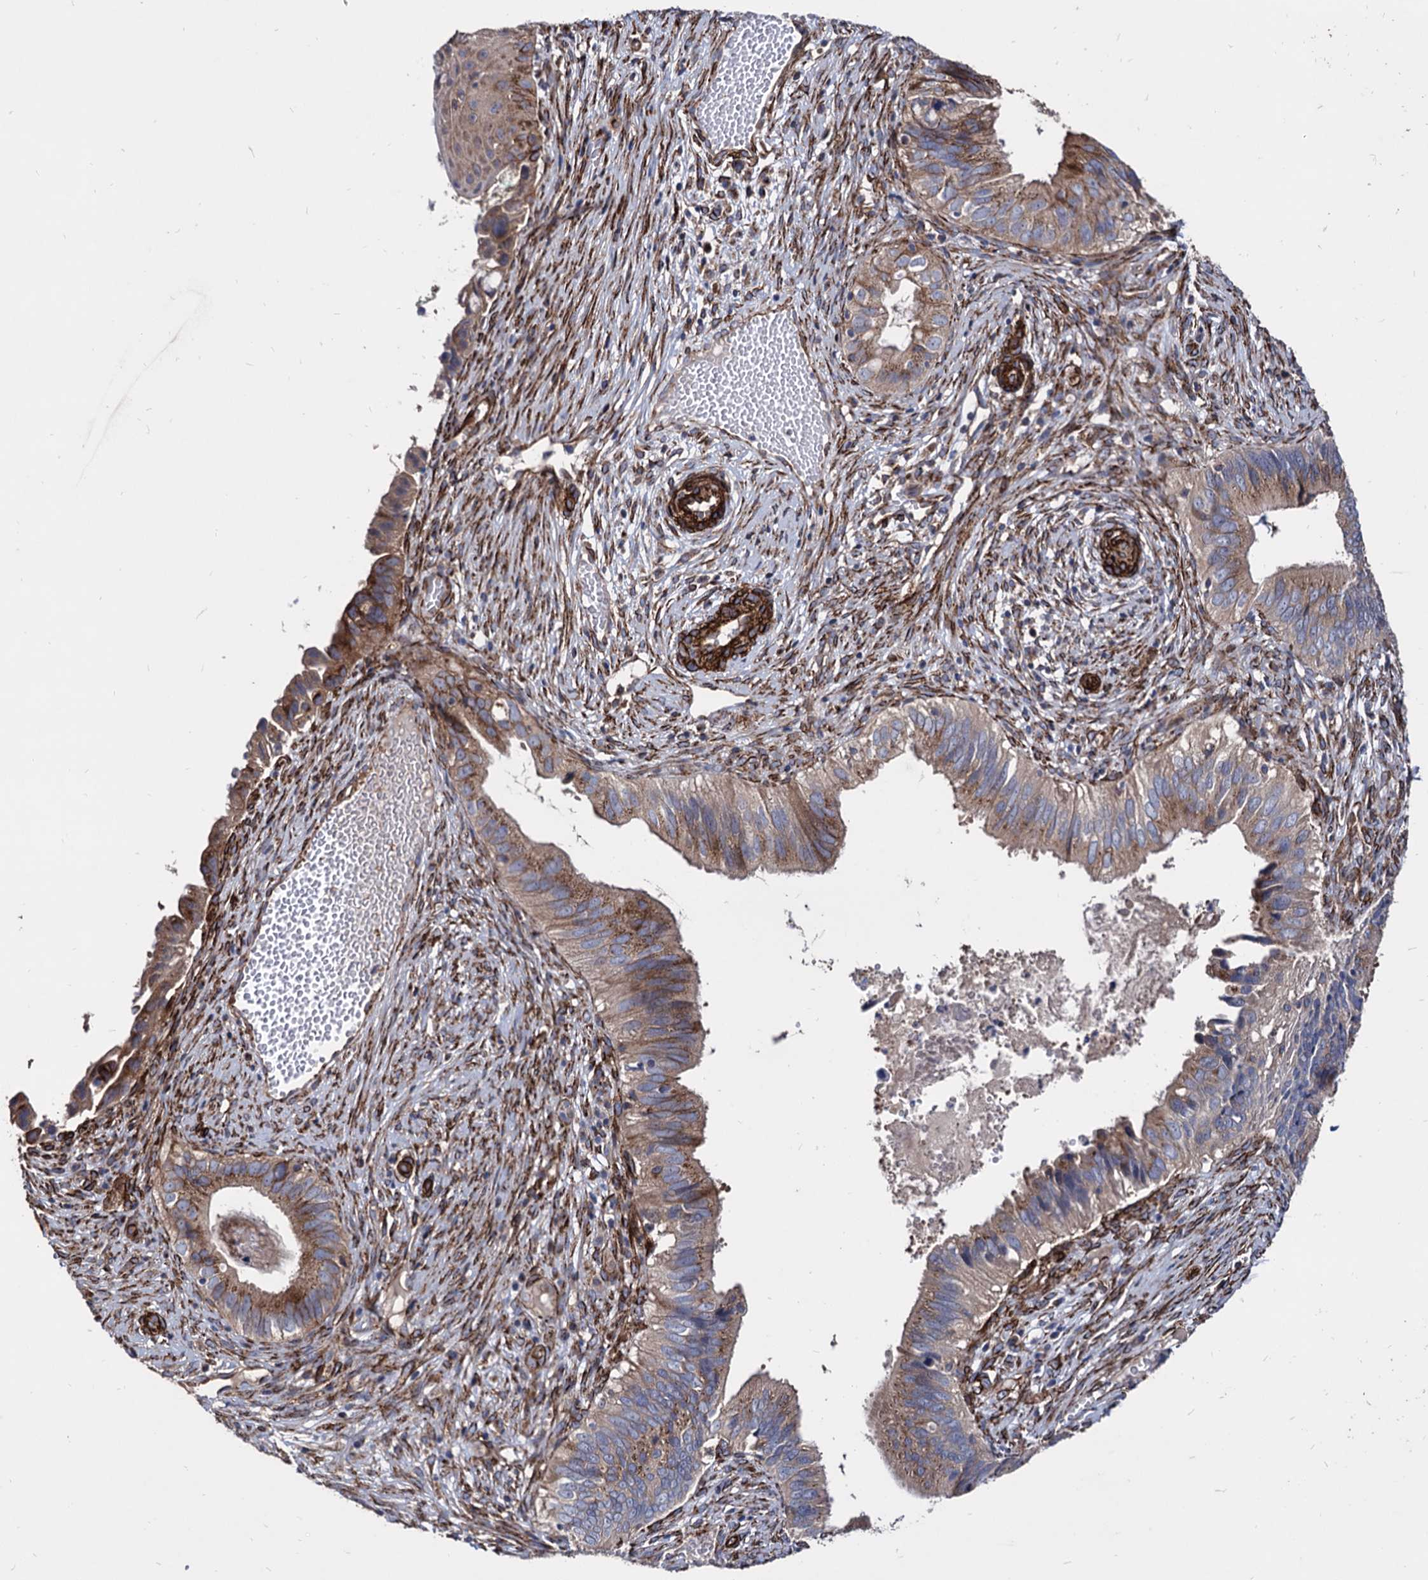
{"staining": {"intensity": "moderate", "quantity": "25%-75%", "location": "cytoplasmic/membranous"}, "tissue": "cervical cancer", "cell_type": "Tumor cells", "image_type": "cancer", "snomed": [{"axis": "morphology", "description": "Adenocarcinoma, NOS"}, {"axis": "topography", "description": "Cervix"}], "caption": "Human cervical adenocarcinoma stained with a brown dye shows moderate cytoplasmic/membranous positive staining in approximately 25%-75% of tumor cells.", "gene": "WDR11", "patient": {"sex": "female", "age": 42}}